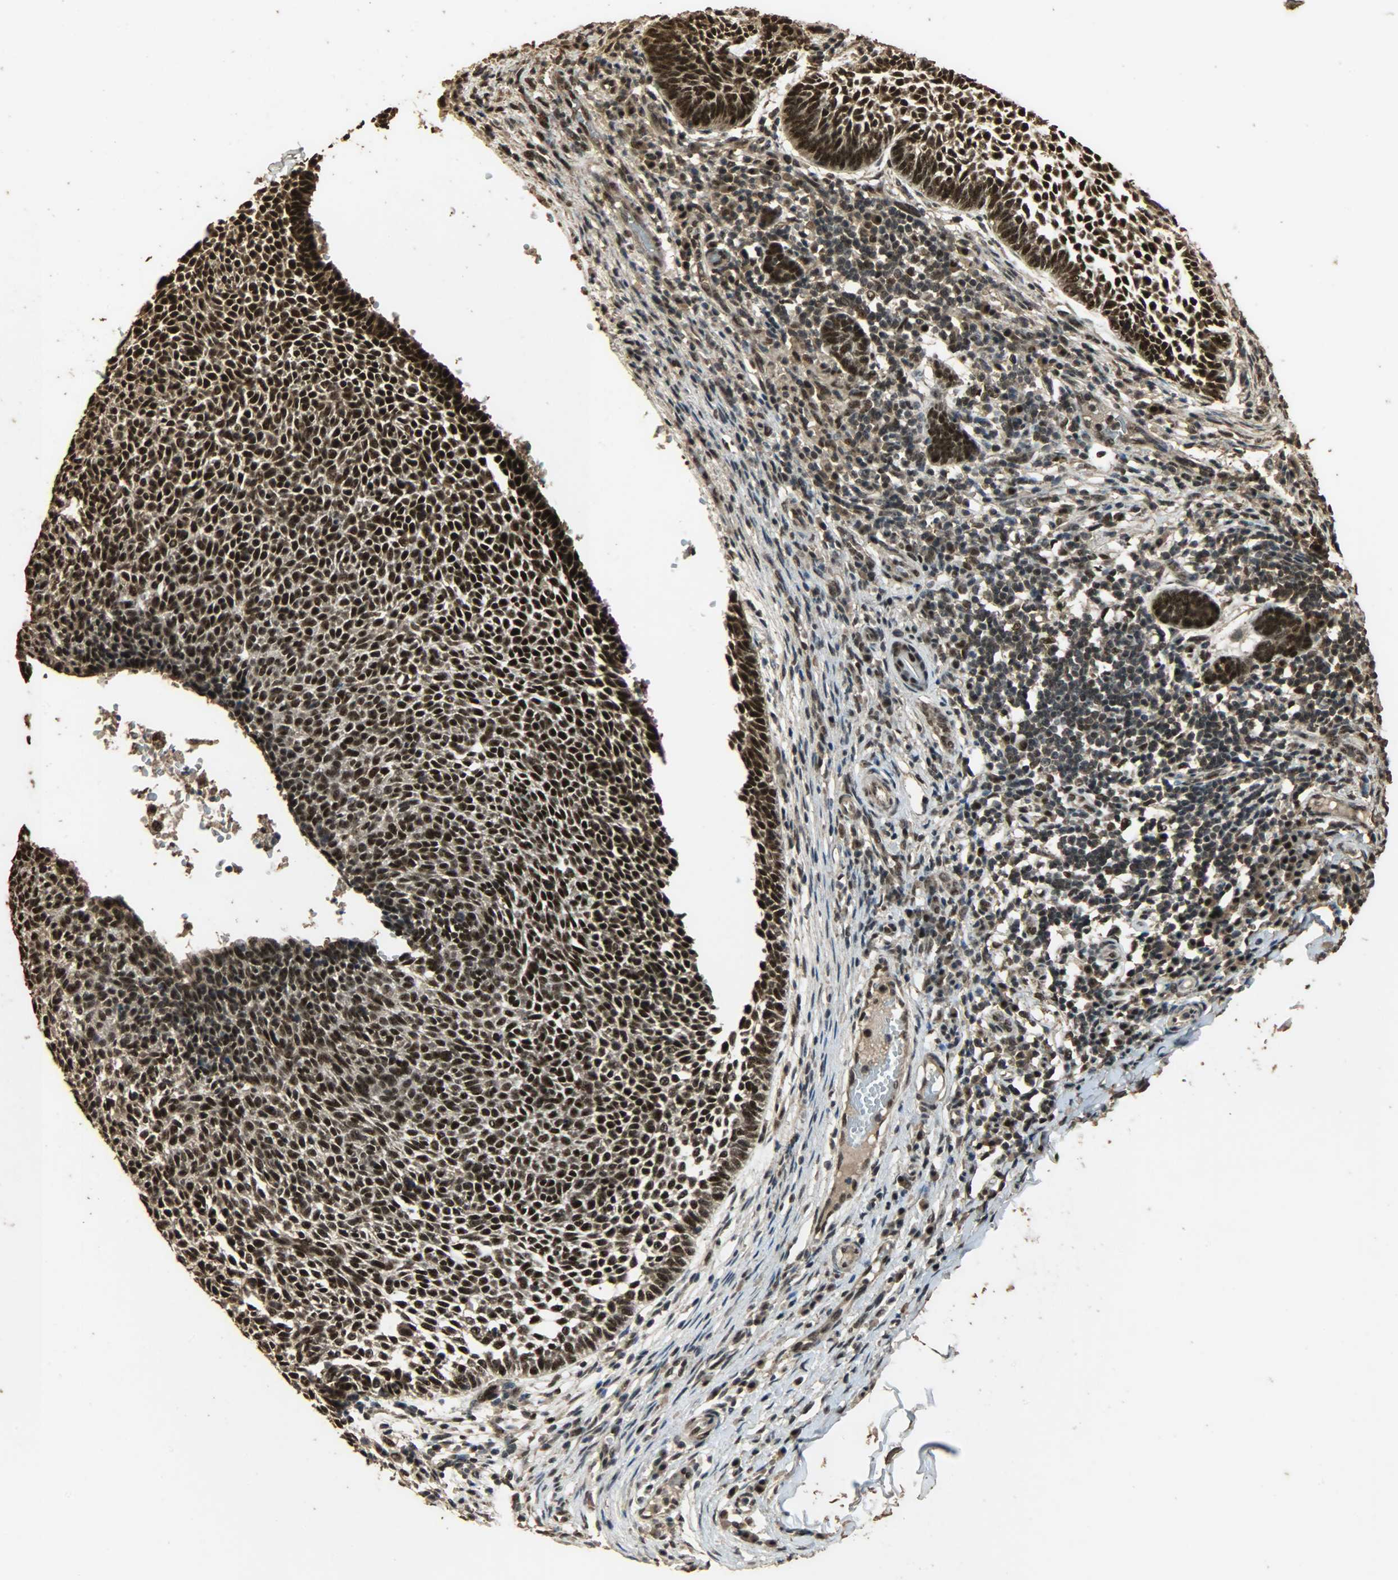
{"staining": {"intensity": "strong", "quantity": ">75%", "location": "cytoplasmic/membranous,nuclear"}, "tissue": "skin cancer", "cell_type": "Tumor cells", "image_type": "cancer", "snomed": [{"axis": "morphology", "description": "Normal tissue, NOS"}, {"axis": "morphology", "description": "Basal cell carcinoma"}, {"axis": "topography", "description": "Skin"}], "caption": "Brown immunohistochemical staining in human skin basal cell carcinoma reveals strong cytoplasmic/membranous and nuclear expression in about >75% of tumor cells.", "gene": "CCNT2", "patient": {"sex": "male", "age": 87}}